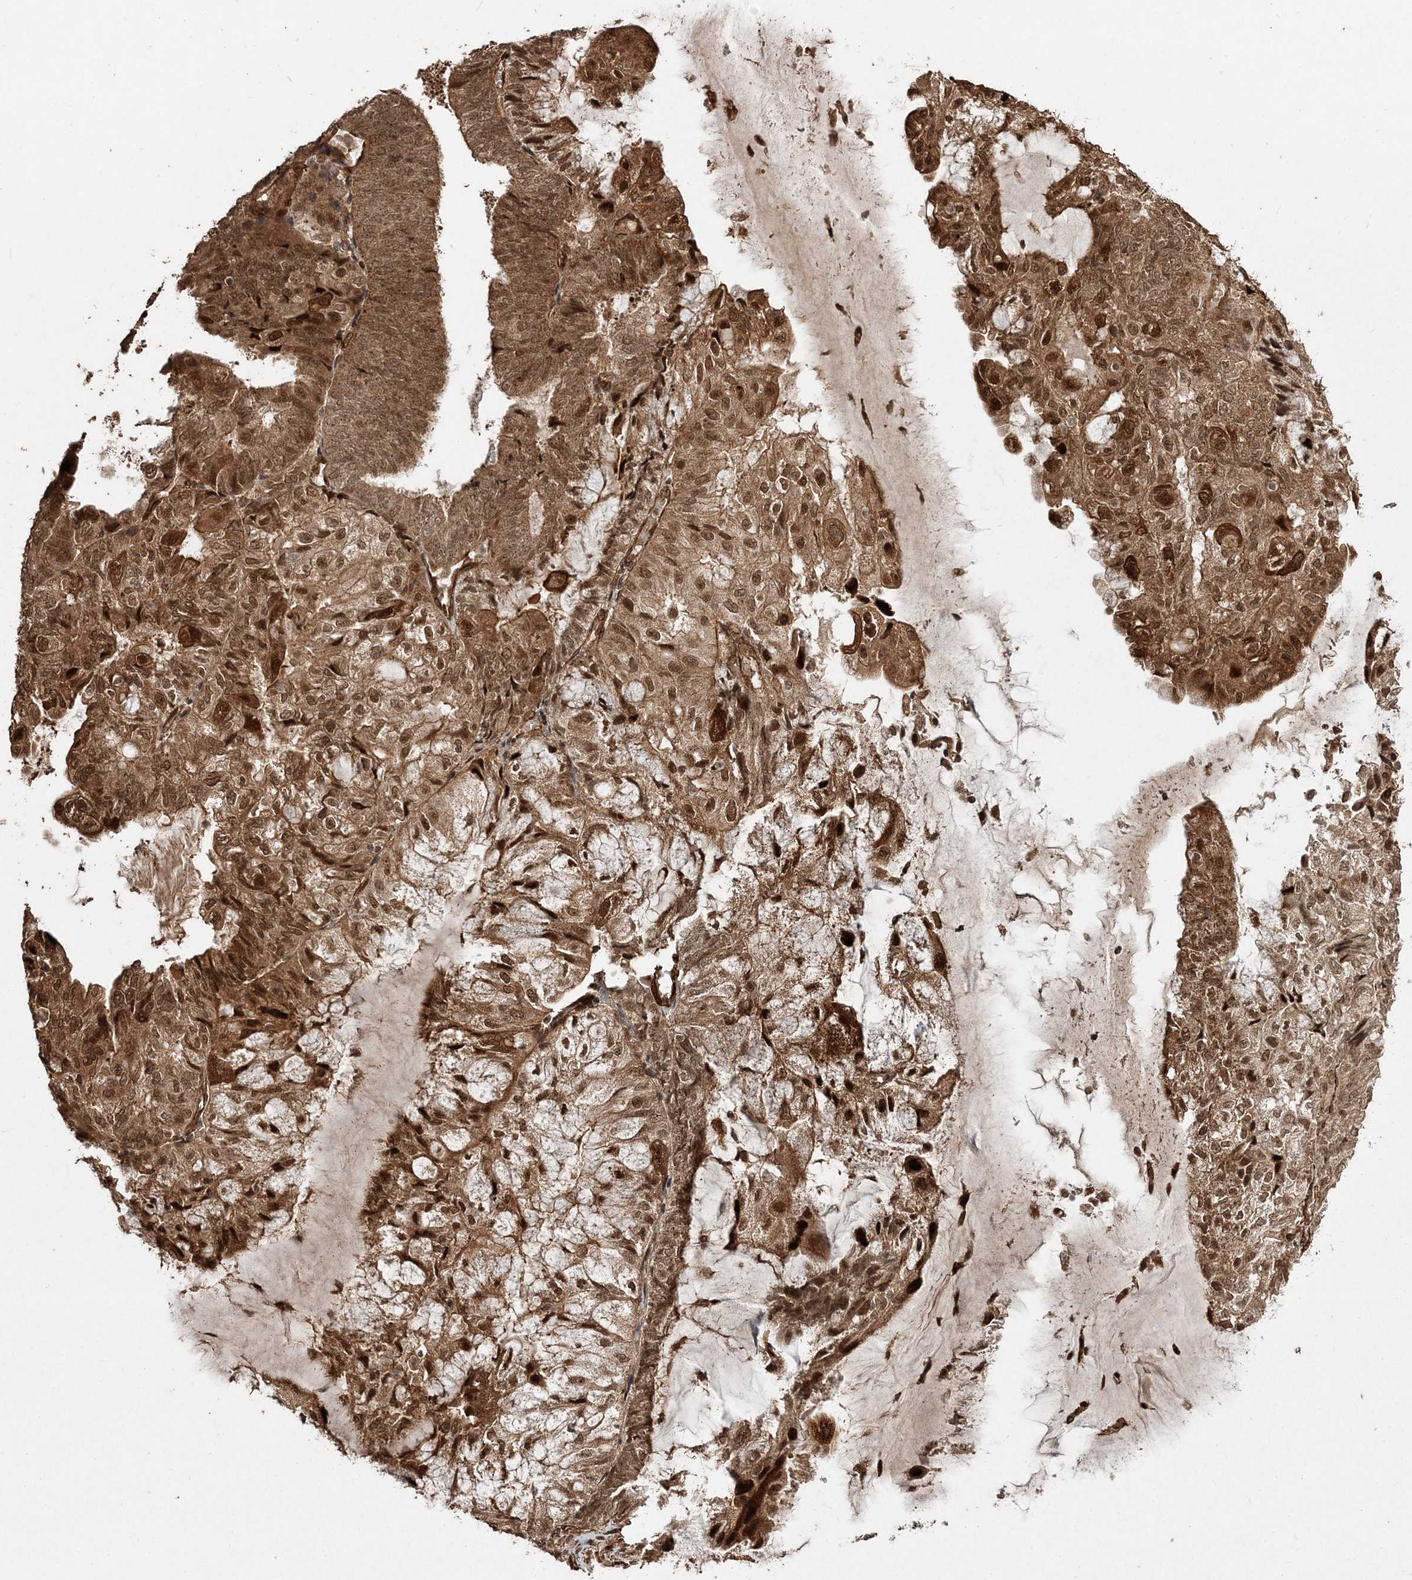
{"staining": {"intensity": "moderate", "quantity": ">75%", "location": "cytoplasmic/membranous,nuclear"}, "tissue": "endometrial cancer", "cell_type": "Tumor cells", "image_type": "cancer", "snomed": [{"axis": "morphology", "description": "Adenocarcinoma, NOS"}, {"axis": "topography", "description": "Endometrium"}], "caption": "Immunohistochemical staining of human adenocarcinoma (endometrial) displays moderate cytoplasmic/membranous and nuclear protein positivity in about >75% of tumor cells. The staining was performed using DAB (3,3'-diaminobenzidine) to visualize the protein expression in brown, while the nuclei were stained in blue with hematoxylin (Magnification: 20x).", "gene": "ETAA1", "patient": {"sex": "female", "age": 81}}